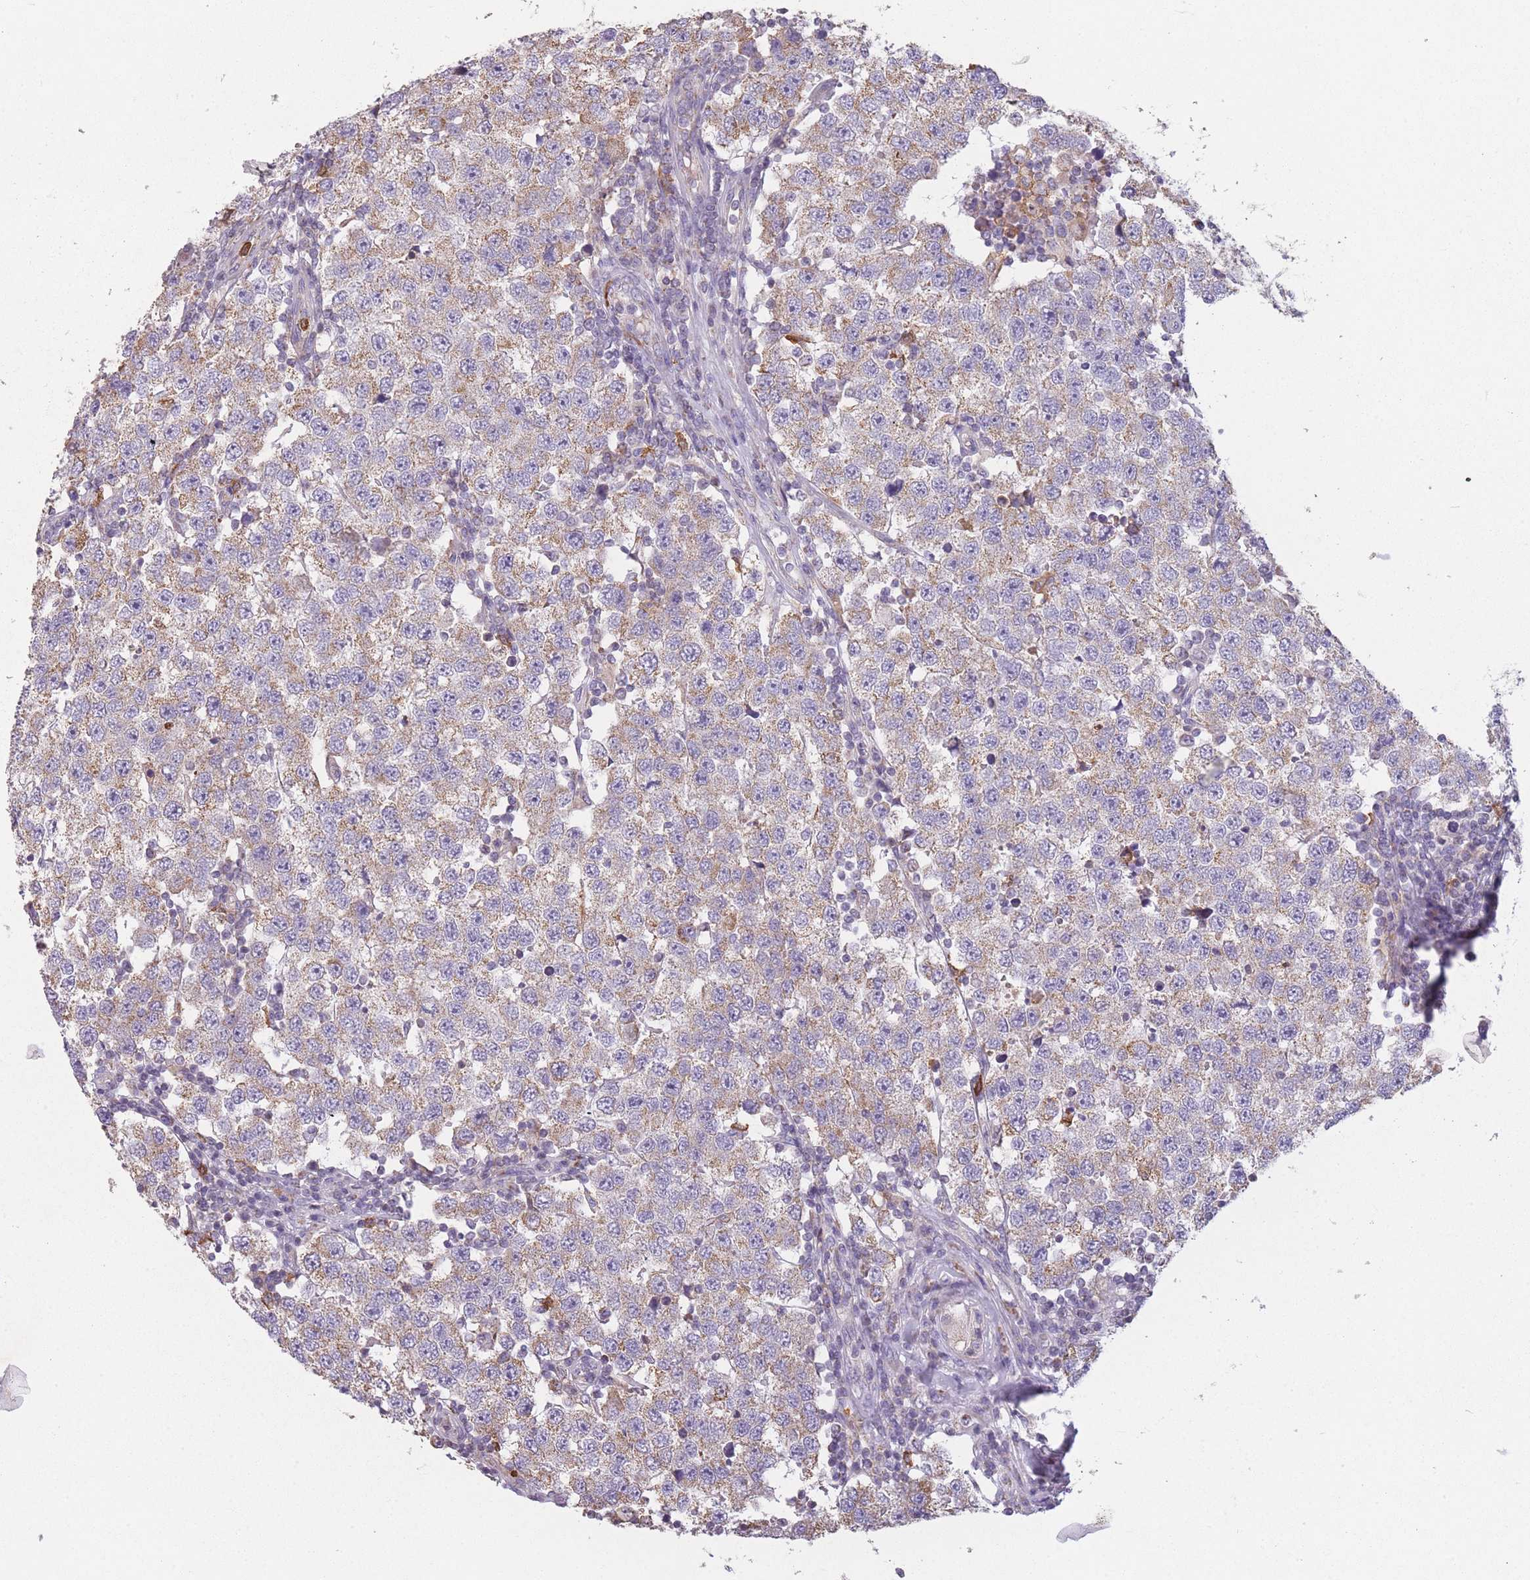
{"staining": {"intensity": "weak", "quantity": "25%-75%", "location": "cytoplasmic/membranous"}, "tissue": "testis cancer", "cell_type": "Tumor cells", "image_type": "cancer", "snomed": [{"axis": "morphology", "description": "Seminoma, NOS"}, {"axis": "topography", "description": "Testis"}], "caption": "IHC photomicrograph of human seminoma (testis) stained for a protein (brown), which reveals low levels of weak cytoplasmic/membranous staining in about 25%-75% of tumor cells.", "gene": "PRAM1", "patient": {"sex": "male", "age": 34}}